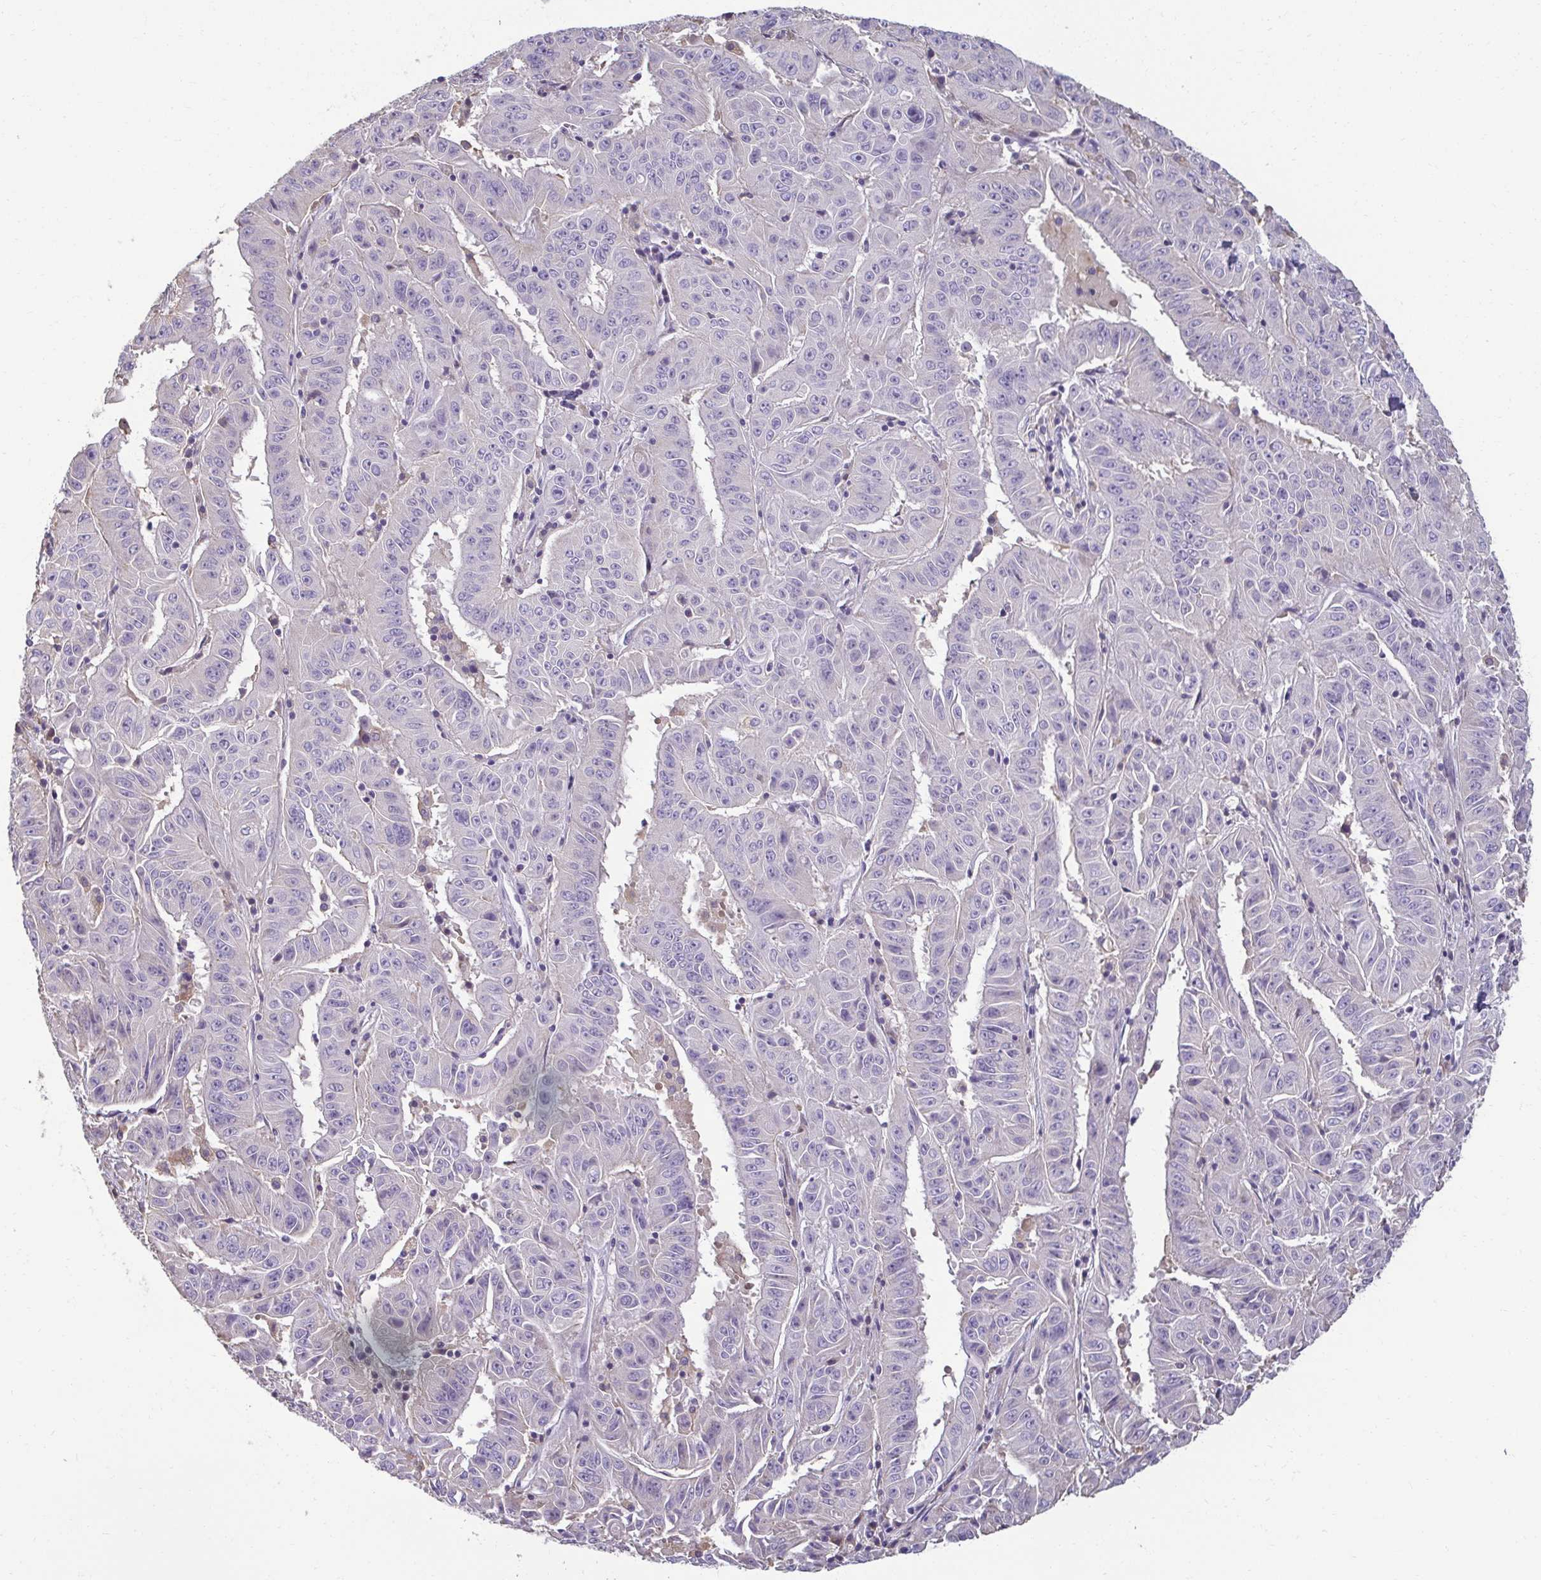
{"staining": {"intensity": "negative", "quantity": "none", "location": "none"}, "tissue": "pancreatic cancer", "cell_type": "Tumor cells", "image_type": "cancer", "snomed": [{"axis": "morphology", "description": "Adenocarcinoma, NOS"}, {"axis": "topography", "description": "Pancreas"}], "caption": "DAB immunohistochemical staining of human adenocarcinoma (pancreatic) shows no significant staining in tumor cells.", "gene": "PDE2A", "patient": {"sex": "male", "age": 63}}